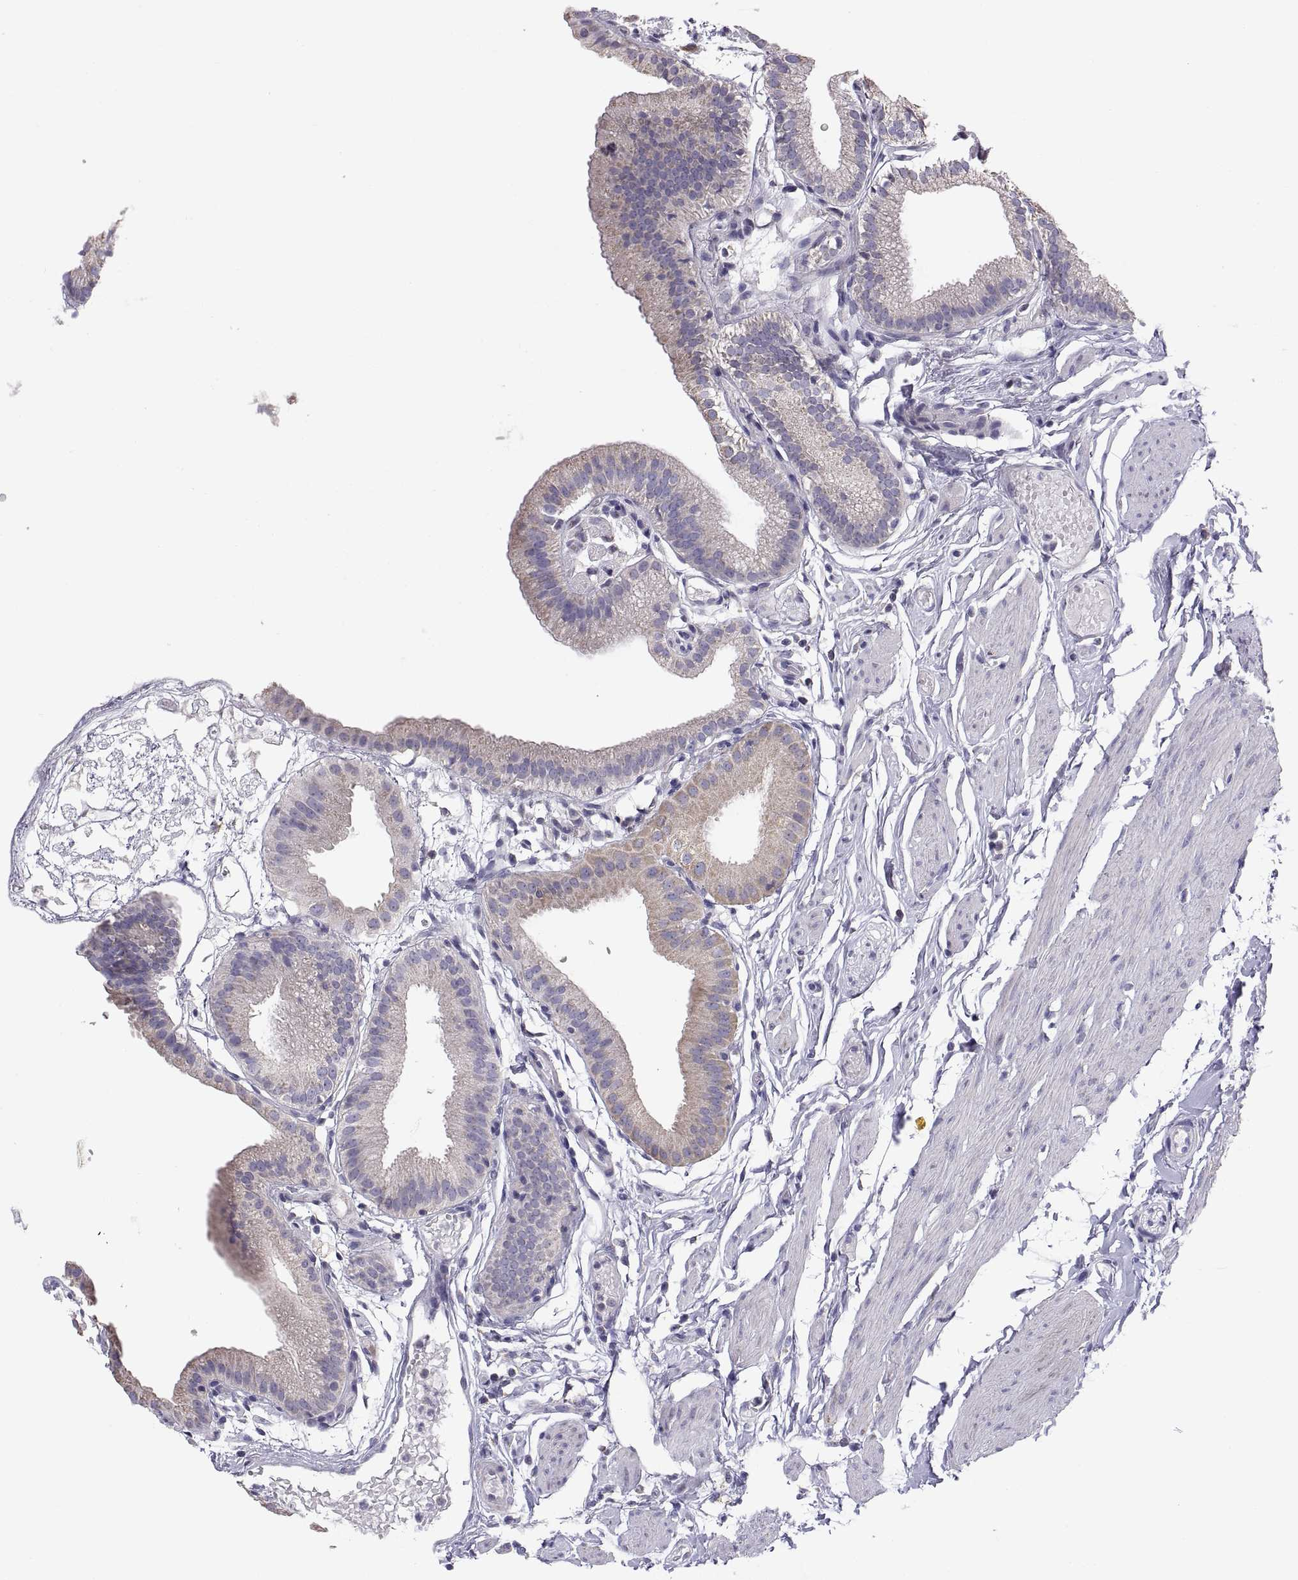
{"staining": {"intensity": "negative", "quantity": "none", "location": "none"}, "tissue": "gallbladder", "cell_type": "Glandular cells", "image_type": "normal", "snomed": [{"axis": "morphology", "description": "Normal tissue, NOS"}, {"axis": "topography", "description": "Gallbladder"}], "caption": "A high-resolution micrograph shows immunohistochemistry (IHC) staining of benign gallbladder, which exhibits no significant staining in glandular cells.", "gene": "TNNC1", "patient": {"sex": "female", "age": 45}}